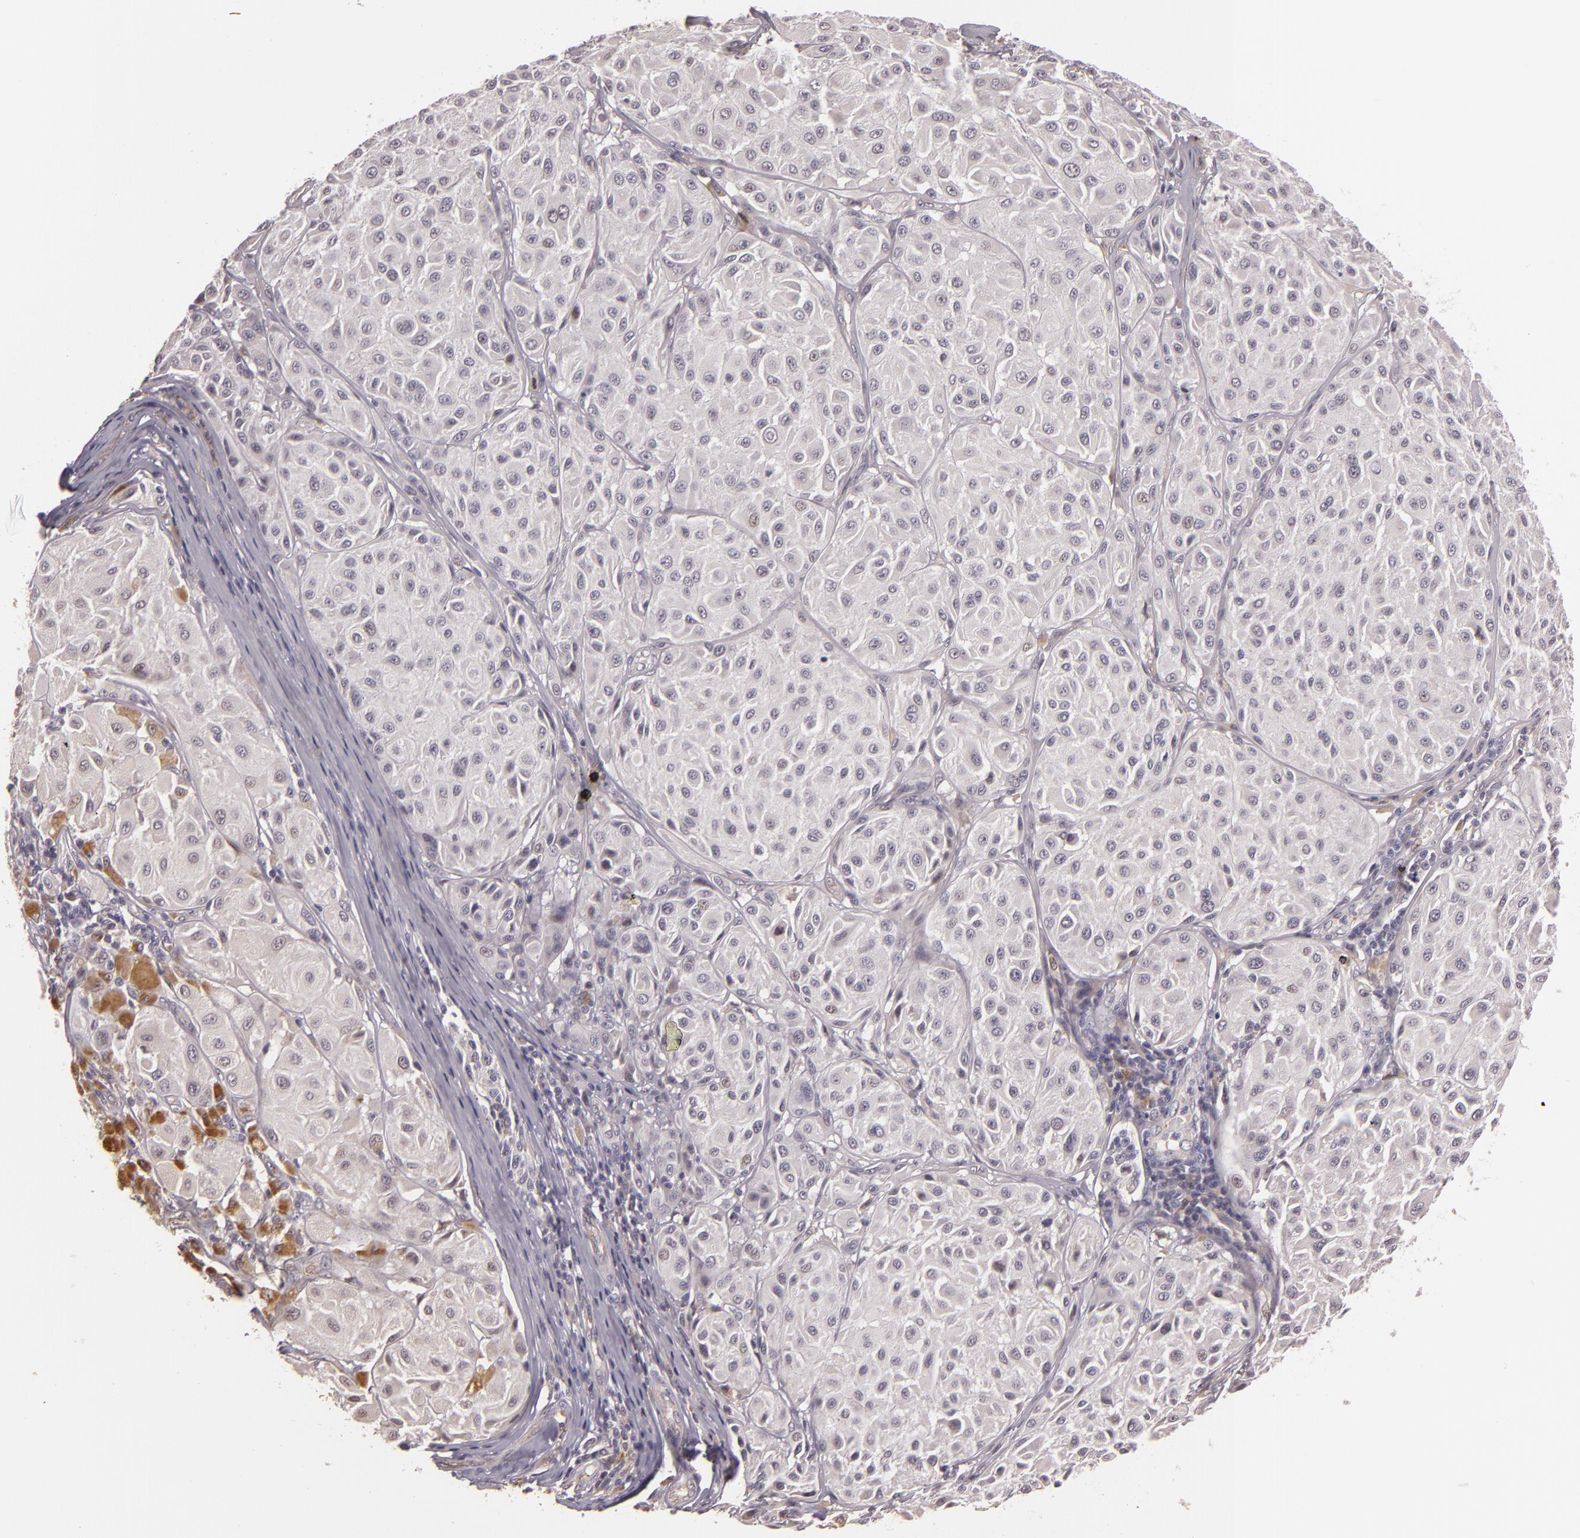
{"staining": {"intensity": "negative", "quantity": "none", "location": "none"}, "tissue": "melanoma", "cell_type": "Tumor cells", "image_type": "cancer", "snomed": [{"axis": "morphology", "description": "Malignant melanoma, NOS"}, {"axis": "topography", "description": "Skin"}], "caption": "IHC of human melanoma shows no expression in tumor cells.", "gene": "SYTL4", "patient": {"sex": "male", "age": 36}}